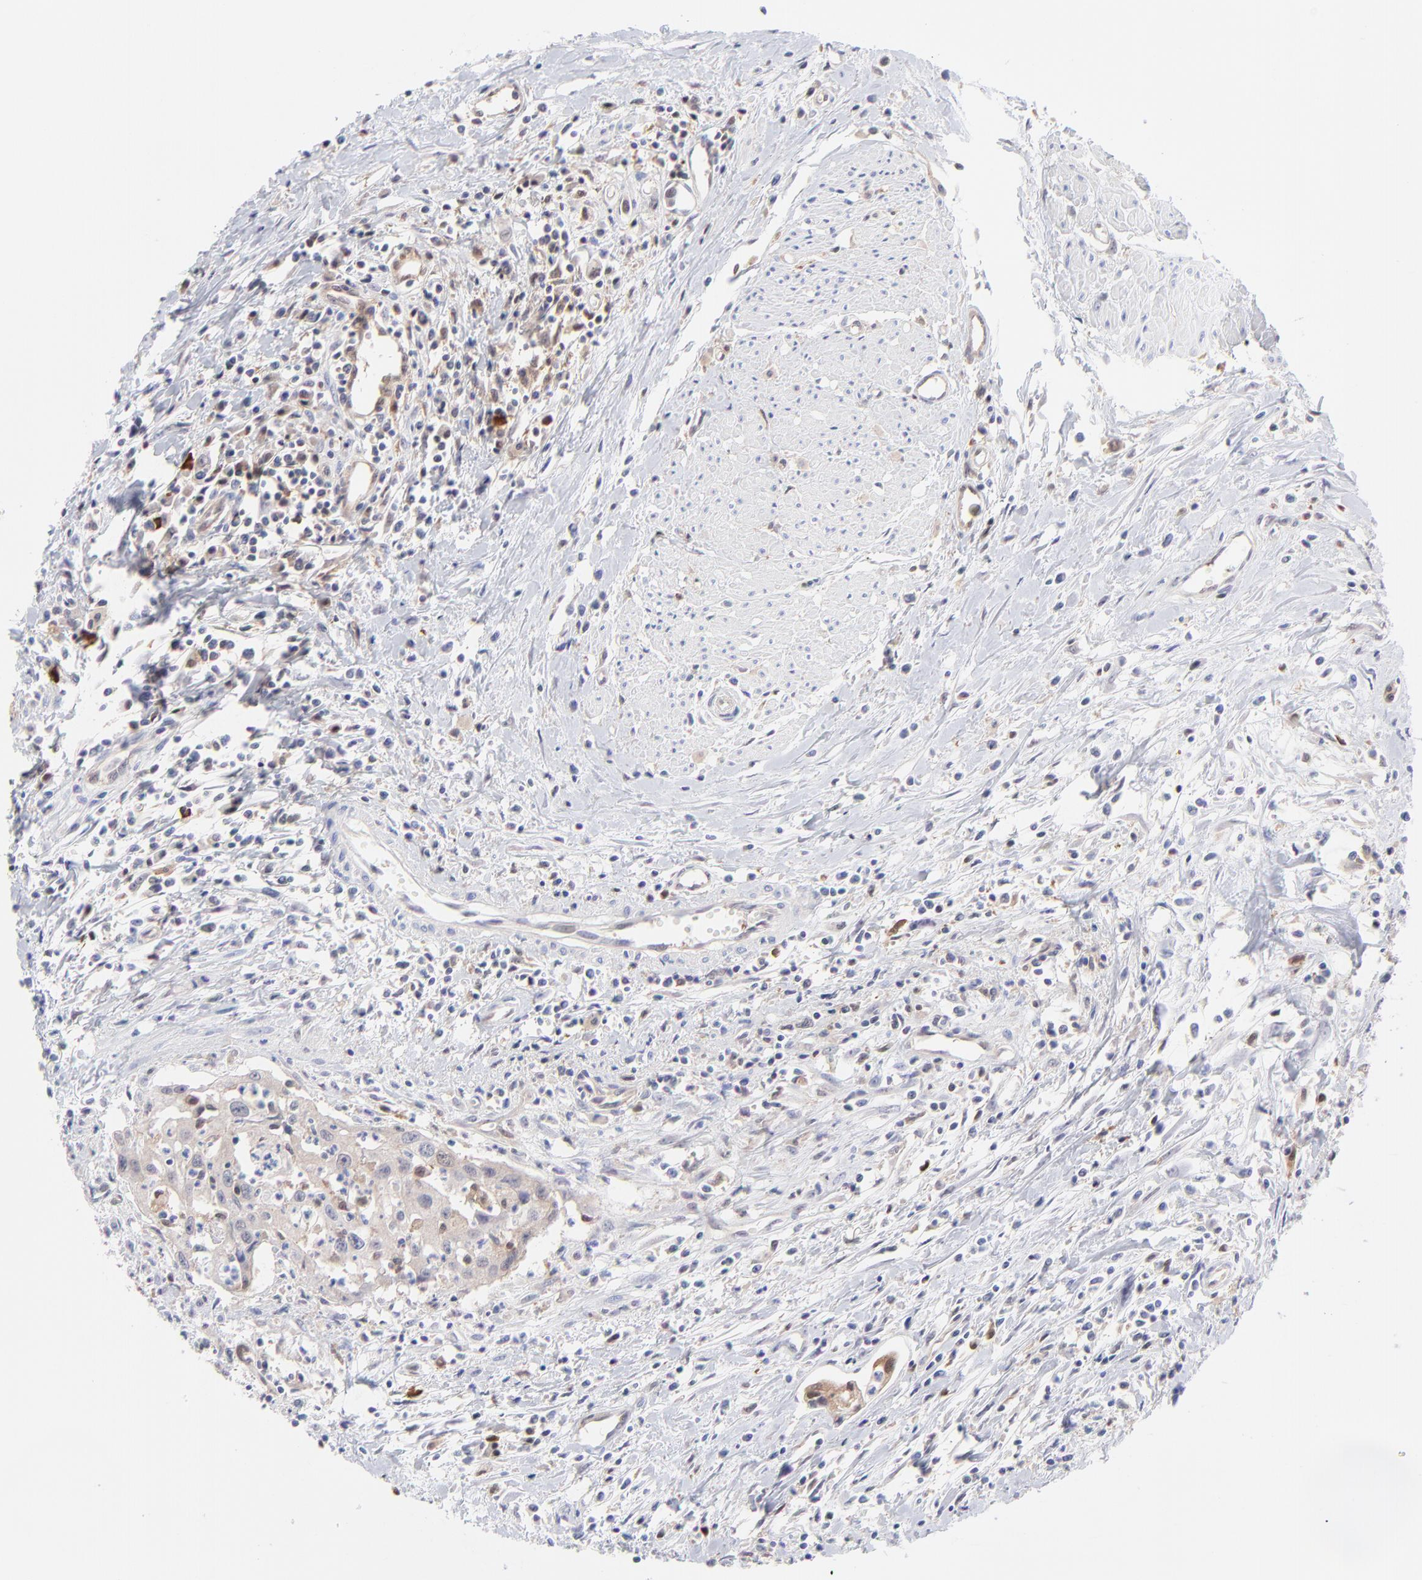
{"staining": {"intensity": "weak", "quantity": ">75%", "location": "cytoplasmic/membranous,nuclear"}, "tissue": "urothelial cancer", "cell_type": "Tumor cells", "image_type": "cancer", "snomed": [{"axis": "morphology", "description": "Urothelial carcinoma, High grade"}, {"axis": "topography", "description": "Urinary bladder"}], "caption": "Immunohistochemical staining of urothelial carcinoma (high-grade) reveals low levels of weak cytoplasmic/membranous and nuclear positivity in approximately >75% of tumor cells.", "gene": "HYAL1", "patient": {"sex": "male", "age": 66}}